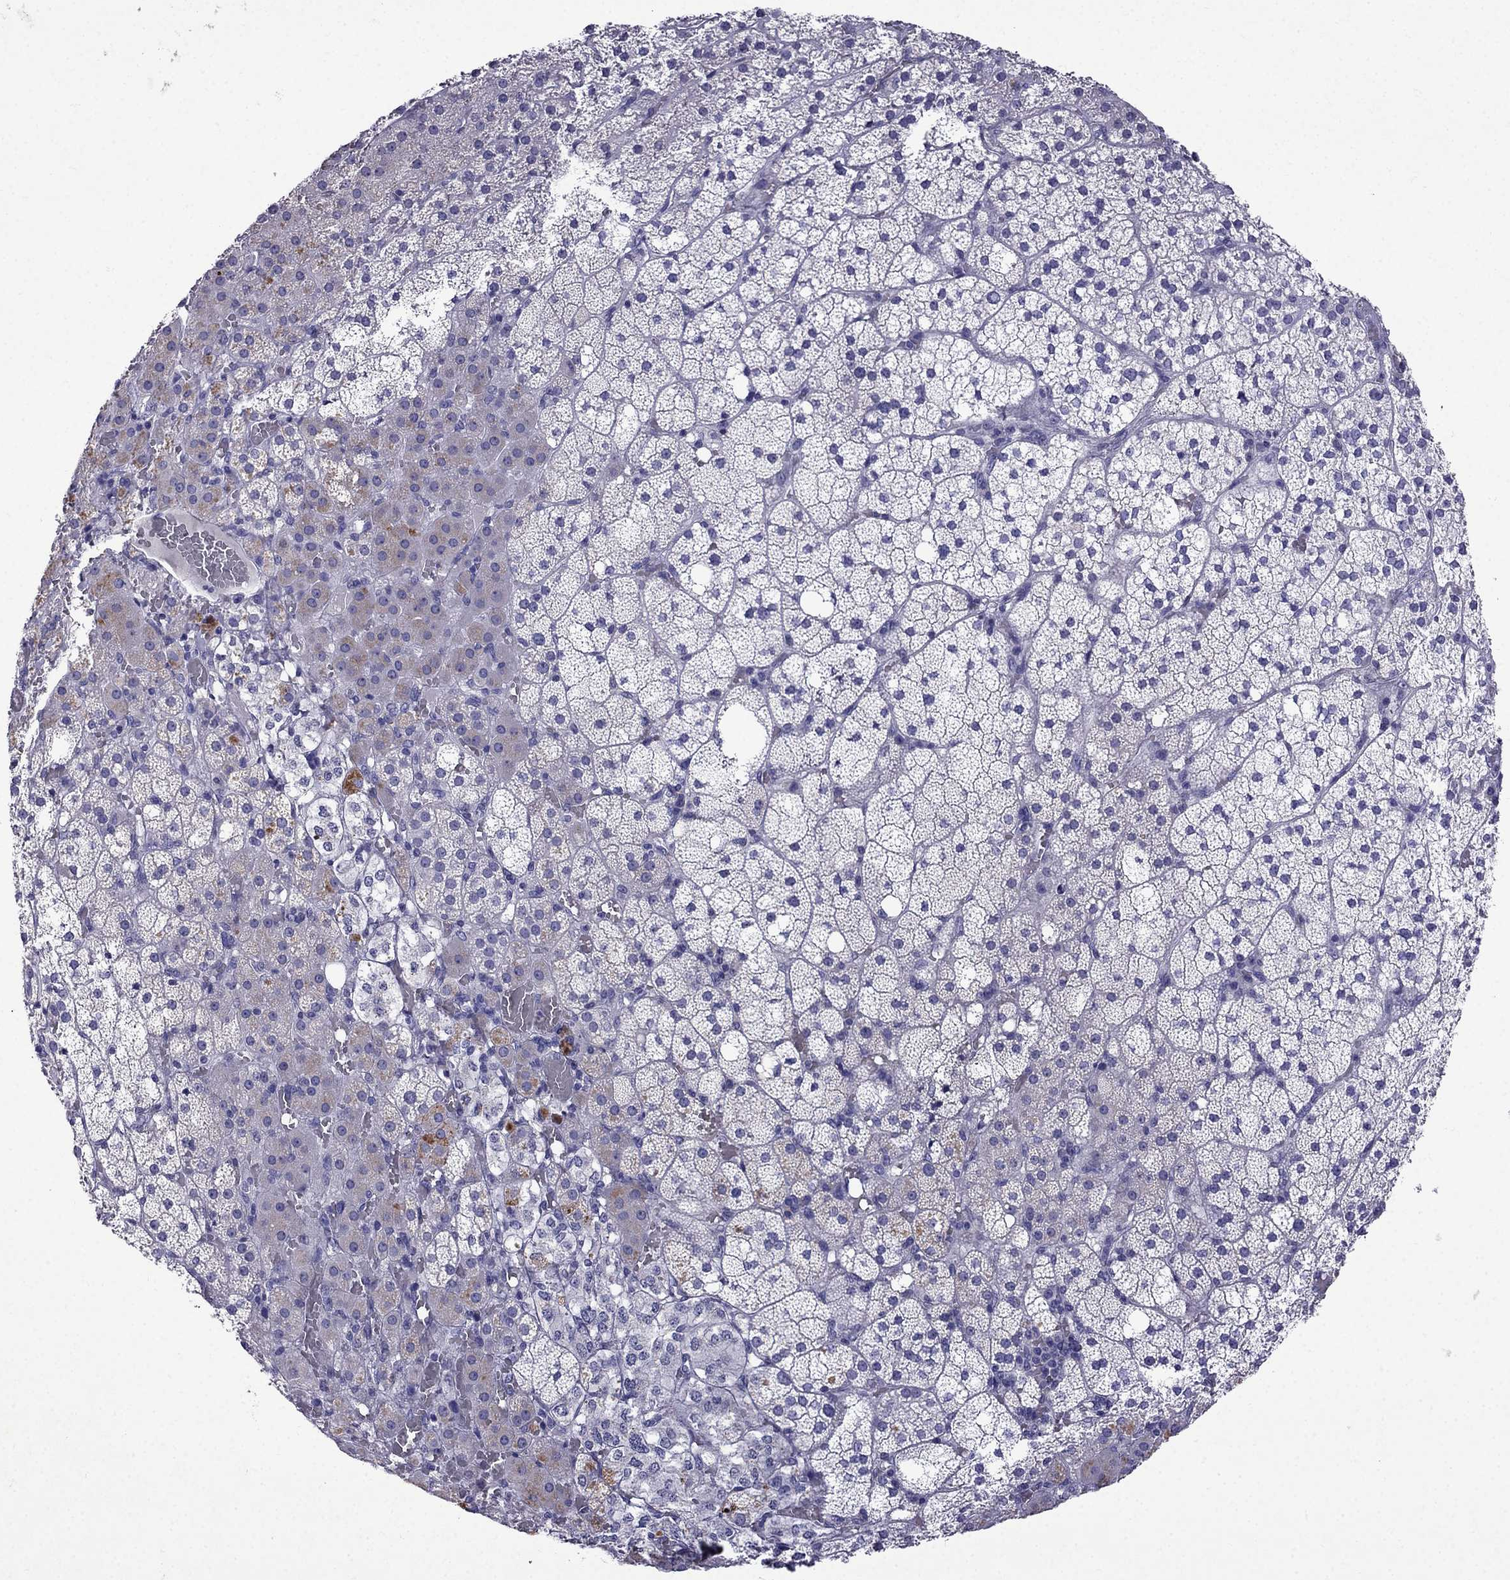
{"staining": {"intensity": "moderate", "quantity": "<25%", "location": "cytoplasmic/membranous"}, "tissue": "adrenal gland", "cell_type": "Glandular cells", "image_type": "normal", "snomed": [{"axis": "morphology", "description": "Normal tissue, NOS"}, {"axis": "topography", "description": "Adrenal gland"}], "caption": "Adrenal gland was stained to show a protein in brown. There is low levels of moderate cytoplasmic/membranous staining in approximately <25% of glandular cells. Nuclei are stained in blue.", "gene": "DNAH17", "patient": {"sex": "male", "age": 53}}